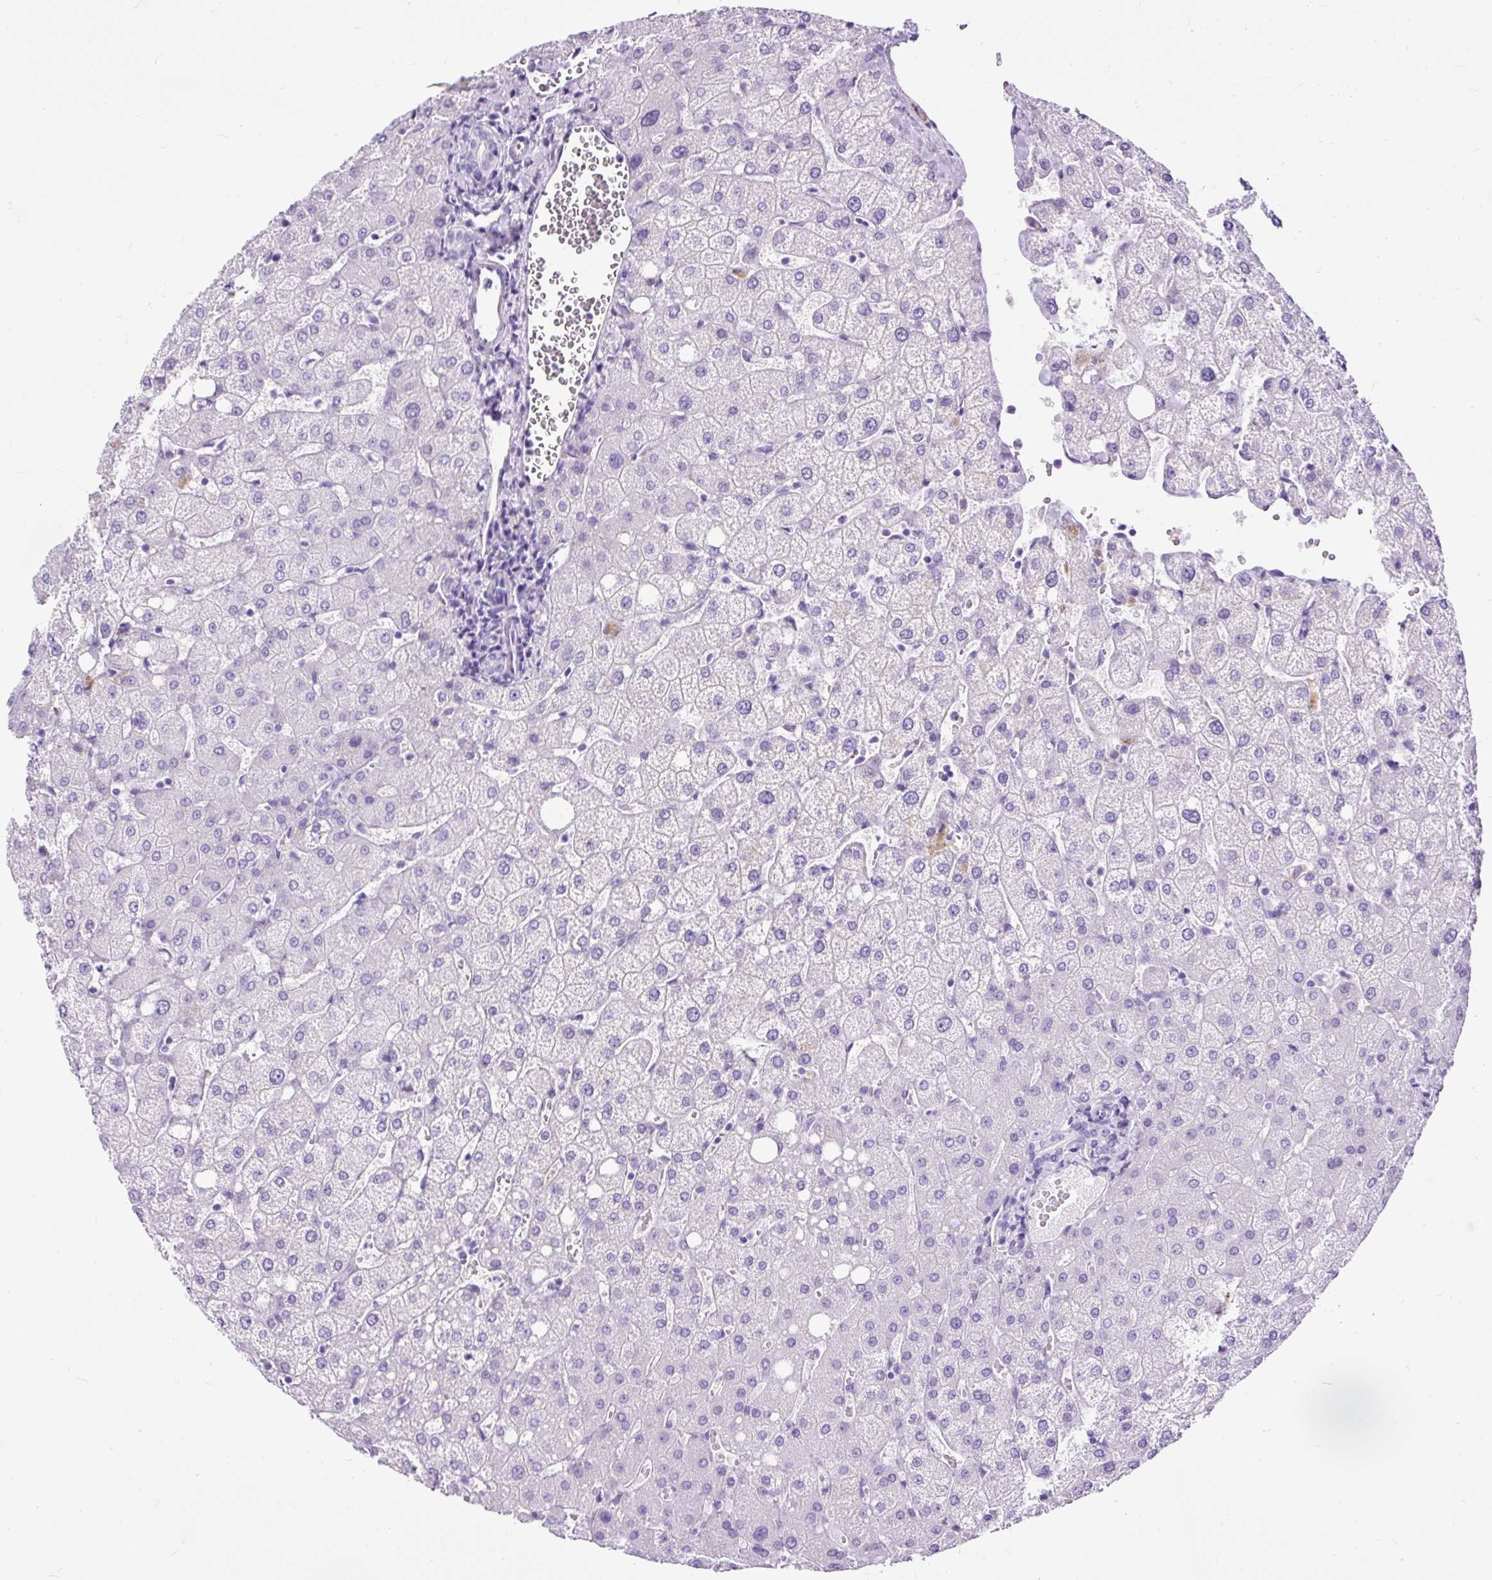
{"staining": {"intensity": "negative", "quantity": "none", "location": "none"}, "tissue": "liver", "cell_type": "Cholangiocytes", "image_type": "normal", "snomed": [{"axis": "morphology", "description": "Normal tissue, NOS"}, {"axis": "topography", "description": "Liver"}], "caption": "Liver was stained to show a protein in brown. There is no significant staining in cholangiocytes. (DAB (3,3'-diaminobenzidine) immunohistochemistry (IHC) with hematoxylin counter stain).", "gene": "PDIA2", "patient": {"sex": "female", "age": 54}}